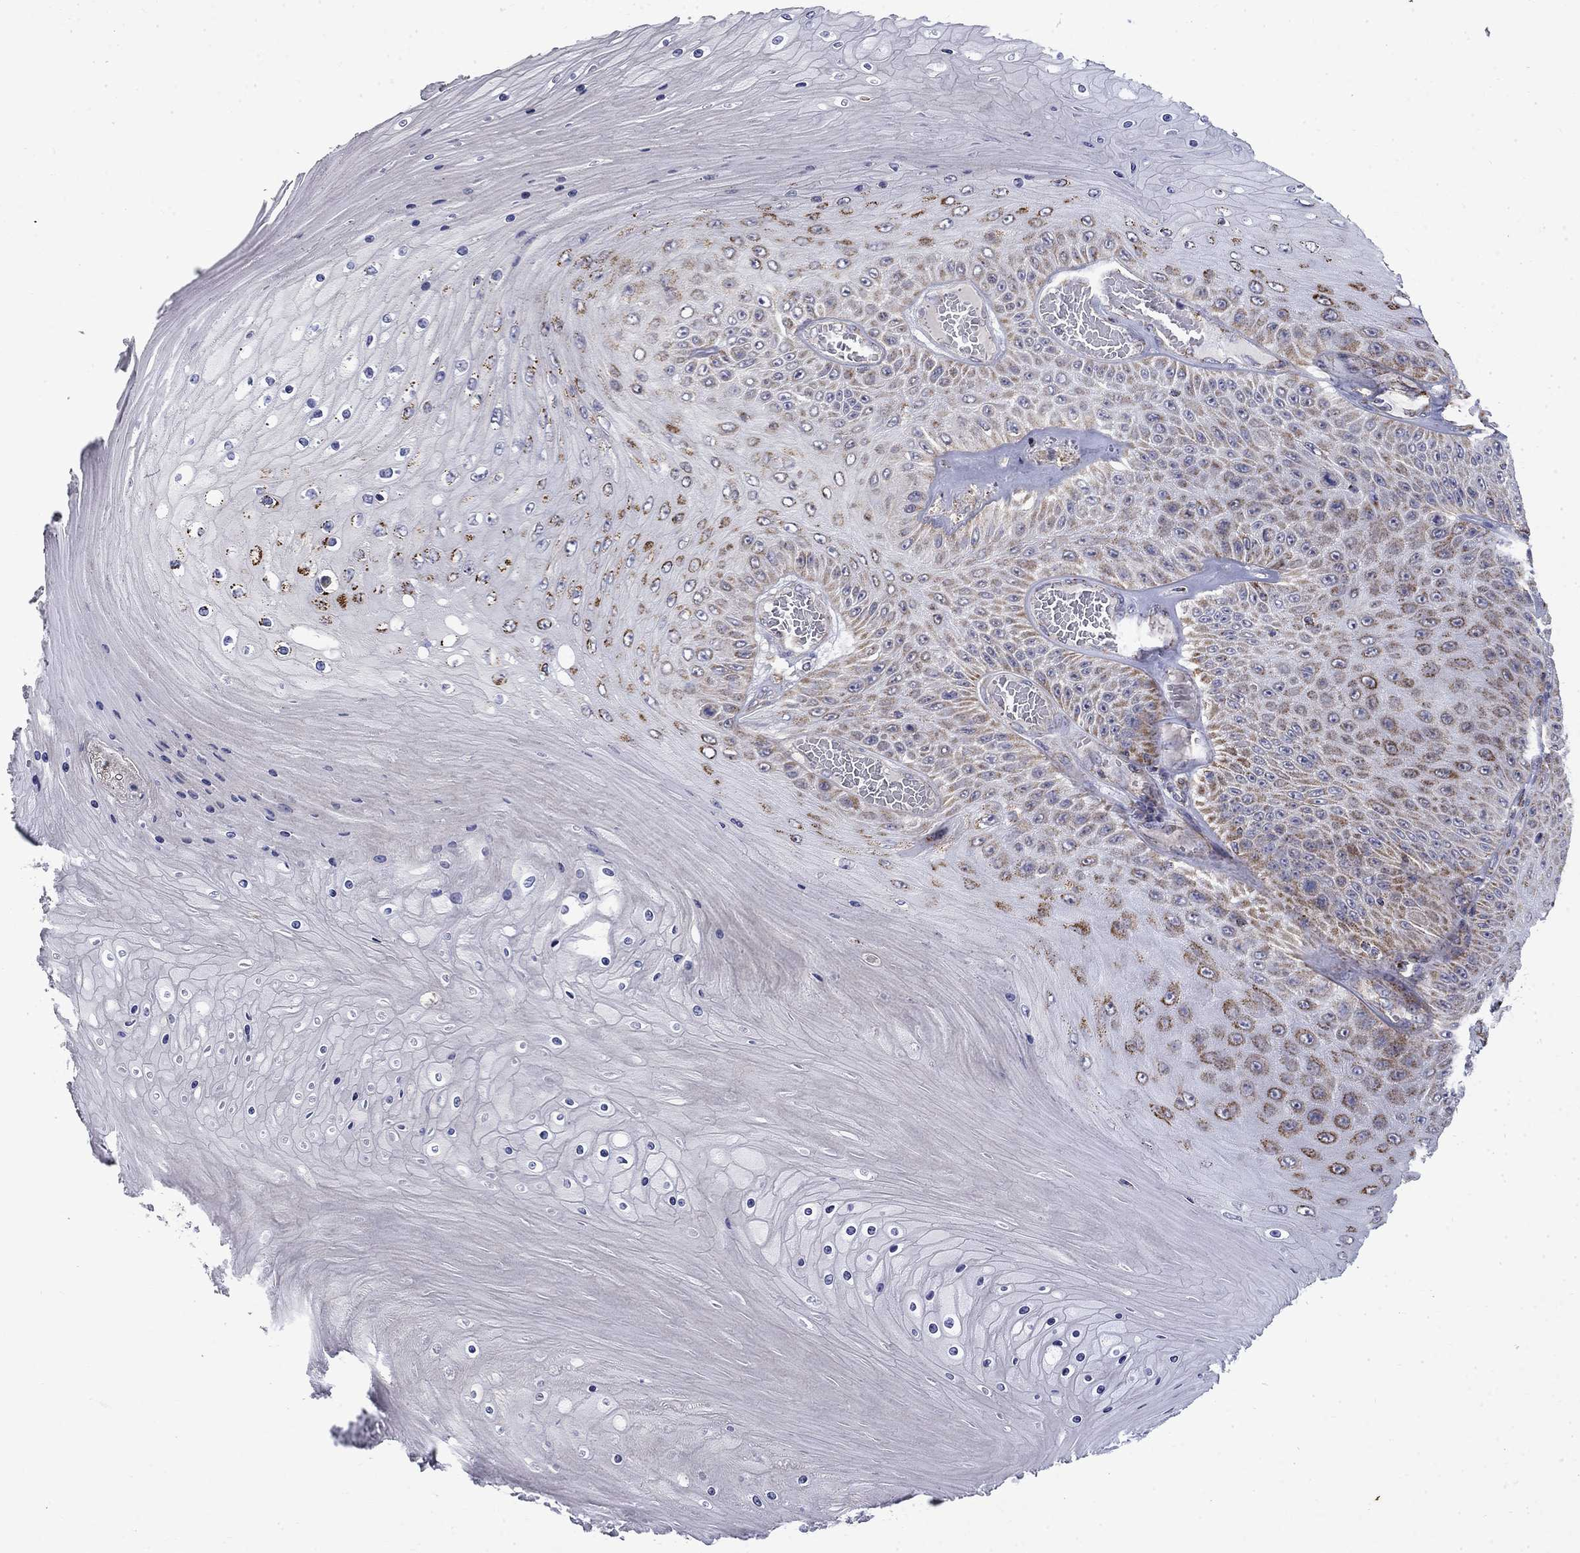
{"staining": {"intensity": "strong", "quantity": "<25%", "location": "cytoplasmic/membranous"}, "tissue": "skin cancer", "cell_type": "Tumor cells", "image_type": "cancer", "snomed": [{"axis": "morphology", "description": "Squamous cell carcinoma, NOS"}, {"axis": "topography", "description": "Skin"}], "caption": "Immunohistochemical staining of human skin cancer (squamous cell carcinoma) displays medium levels of strong cytoplasmic/membranous staining in approximately <25% of tumor cells.", "gene": "PCBP3", "patient": {"sex": "male", "age": 62}}